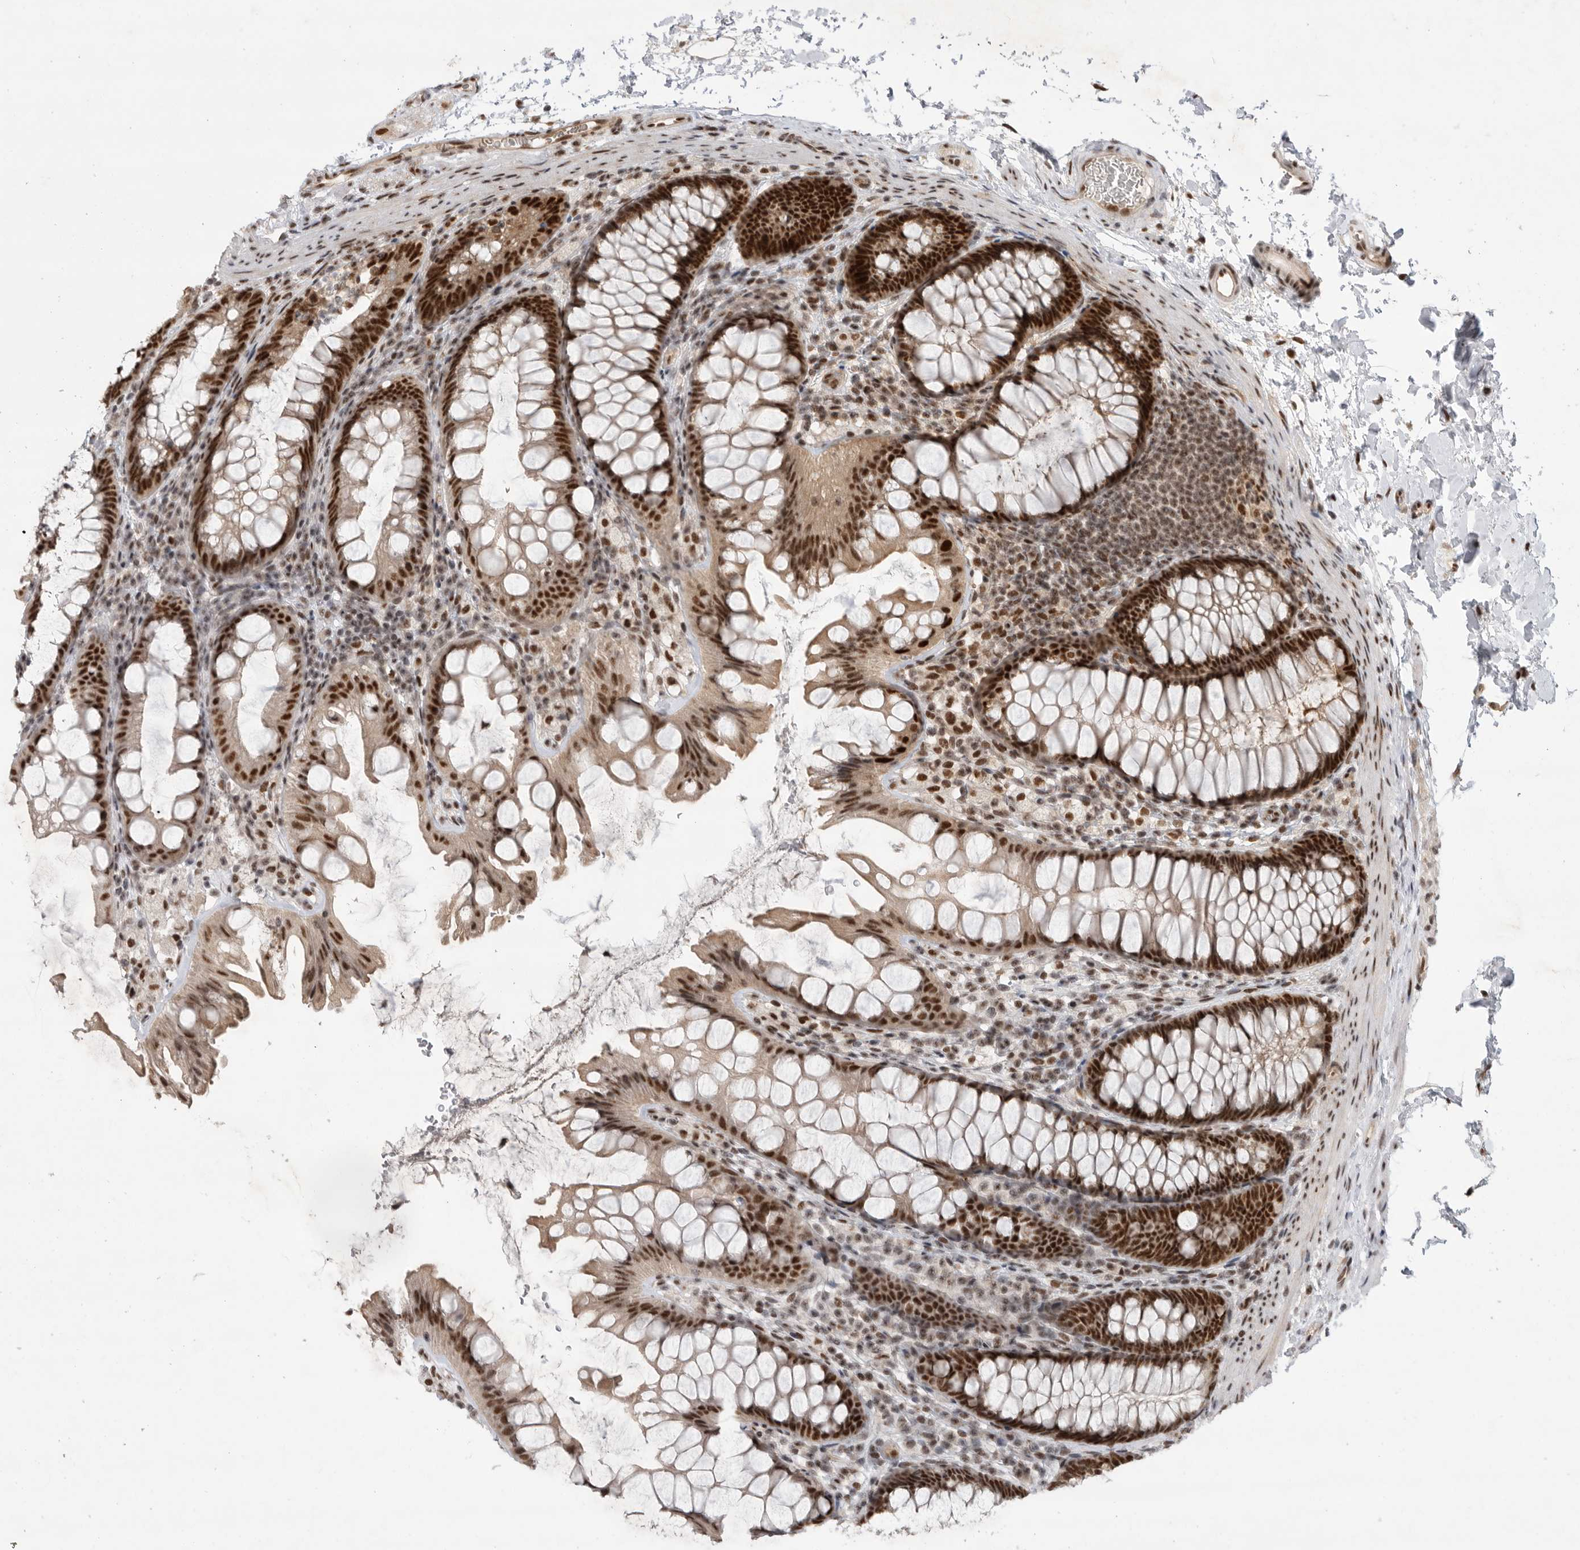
{"staining": {"intensity": "strong", "quantity": ">75%", "location": "nuclear"}, "tissue": "colon", "cell_type": "Endothelial cells", "image_type": "normal", "snomed": [{"axis": "morphology", "description": "Normal tissue, NOS"}, {"axis": "topography", "description": "Colon"}], "caption": "A photomicrograph showing strong nuclear positivity in about >75% of endothelial cells in benign colon, as visualized by brown immunohistochemical staining.", "gene": "ZNF830", "patient": {"sex": "female", "age": 62}}